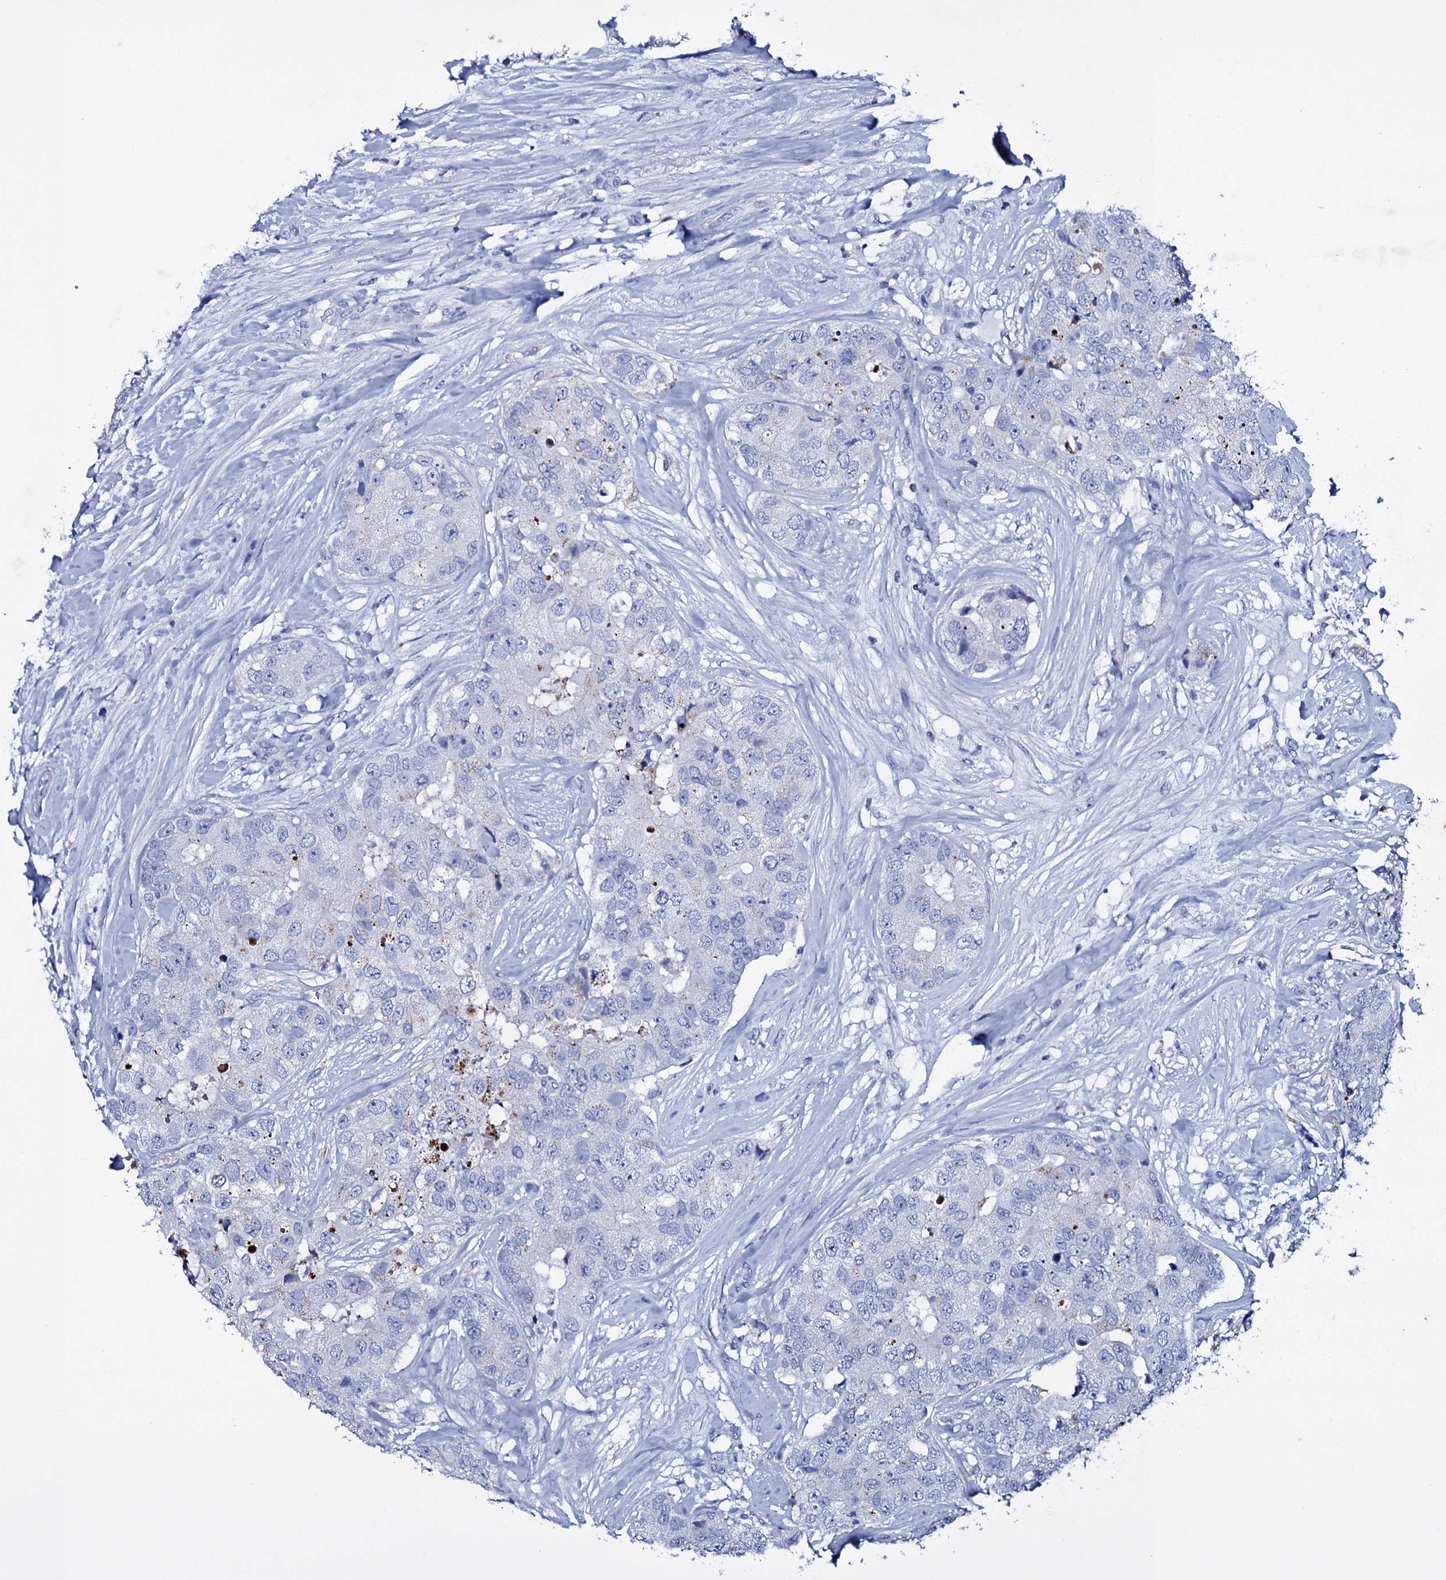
{"staining": {"intensity": "negative", "quantity": "none", "location": "none"}, "tissue": "breast cancer", "cell_type": "Tumor cells", "image_type": "cancer", "snomed": [{"axis": "morphology", "description": "Duct carcinoma"}, {"axis": "topography", "description": "Breast"}], "caption": "DAB (3,3'-diaminobenzidine) immunohistochemical staining of human breast cancer demonstrates no significant expression in tumor cells. The staining was performed using DAB (3,3'-diaminobenzidine) to visualize the protein expression in brown, while the nuclei were stained in blue with hematoxylin (Magnification: 20x).", "gene": "ITPRID2", "patient": {"sex": "female", "age": 62}}